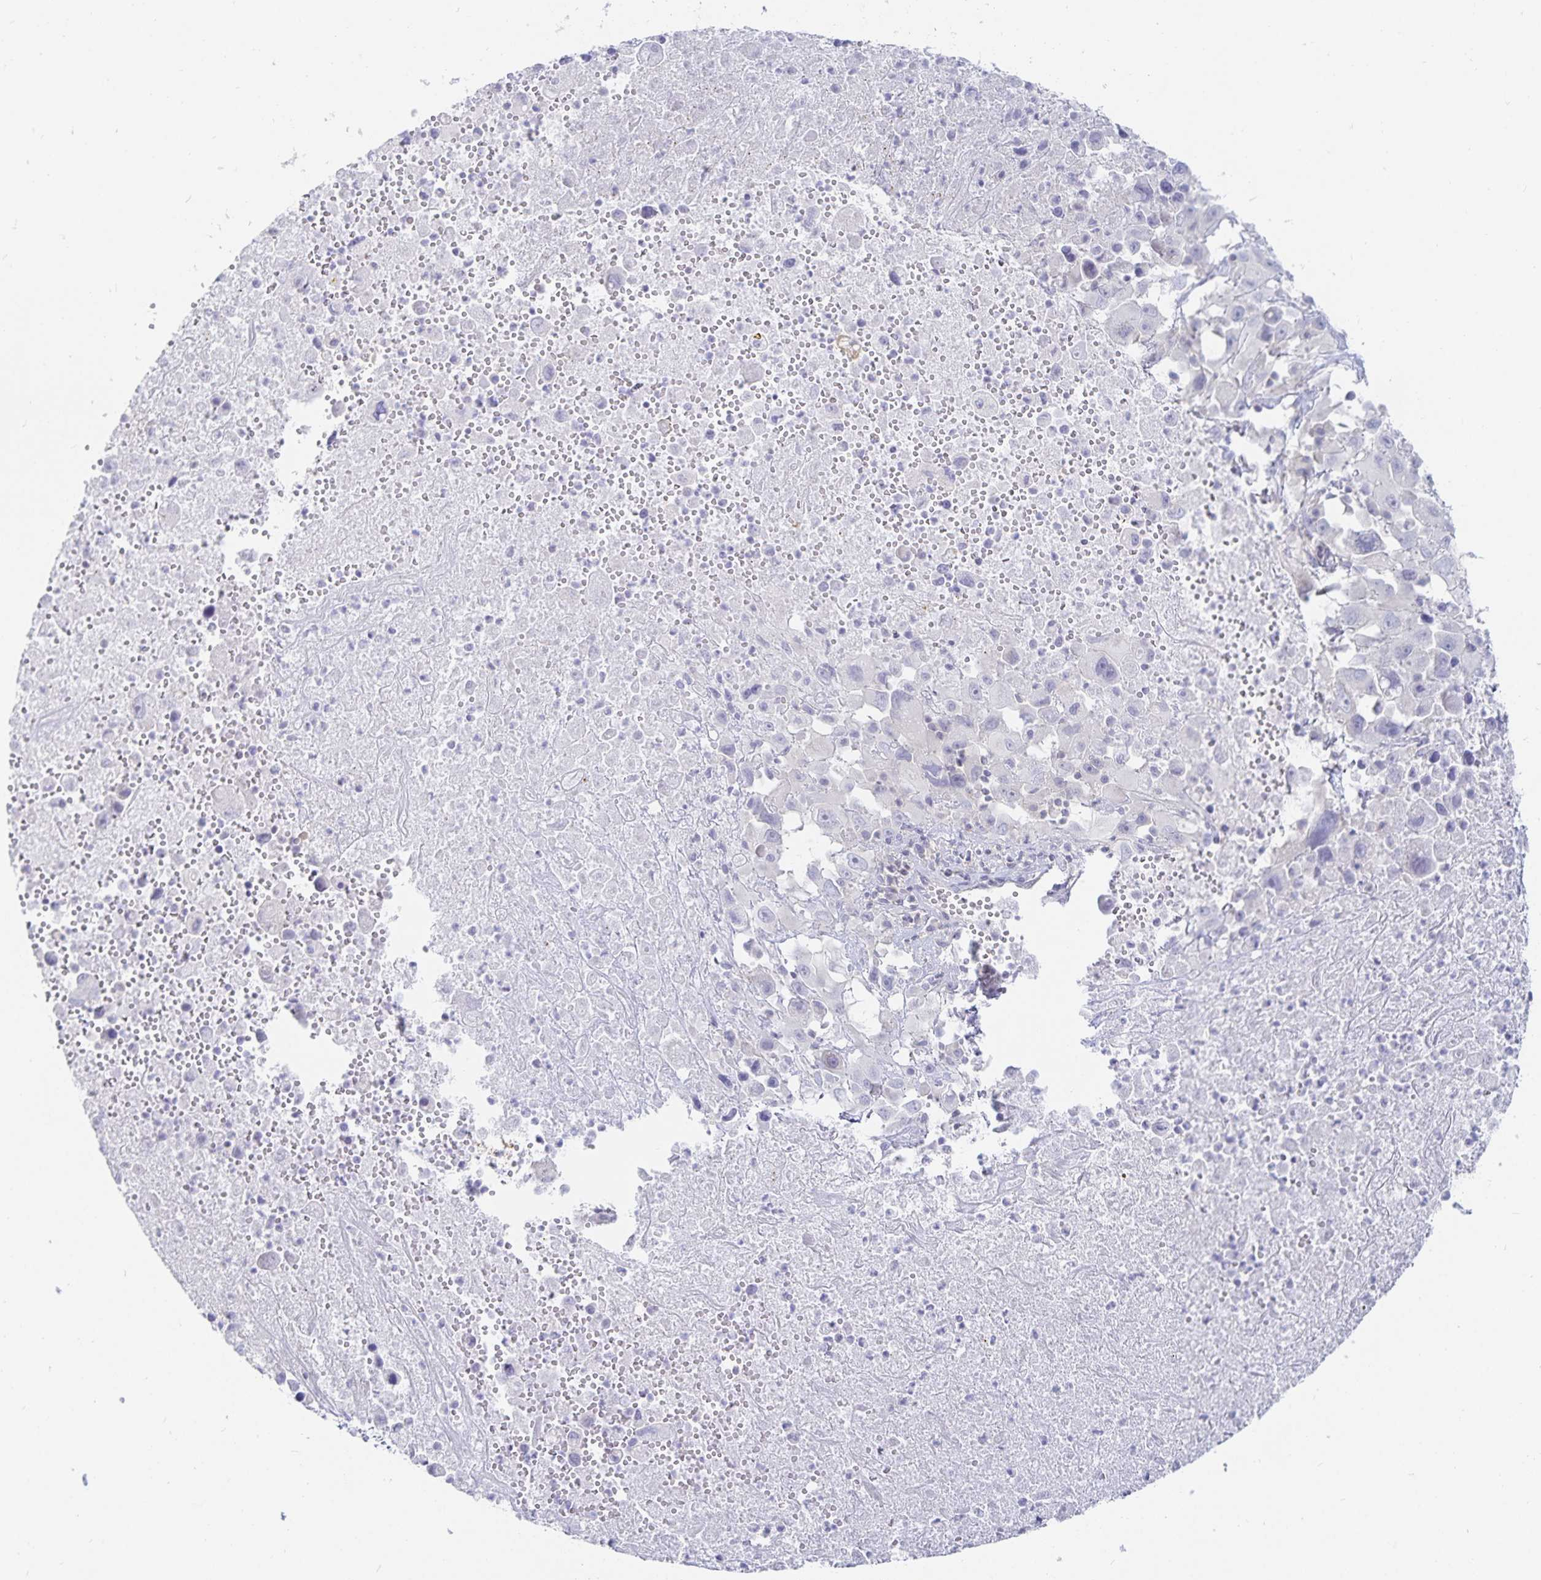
{"staining": {"intensity": "negative", "quantity": "none", "location": "none"}, "tissue": "melanoma", "cell_type": "Tumor cells", "image_type": "cancer", "snomed": [{"axis": "morphology", "description": "Malignant melanoma, Metastatic site"}, {"axis": "topography", "description": "Soft tissue"}], "caption": "This is an immunohistochemistry (IHC) micrograph of malignant melanoma (metastatic site). There is no staining in tumor cells.", "gene": "SFTPA1", "patient": {"sex": "male", "age": 50}}